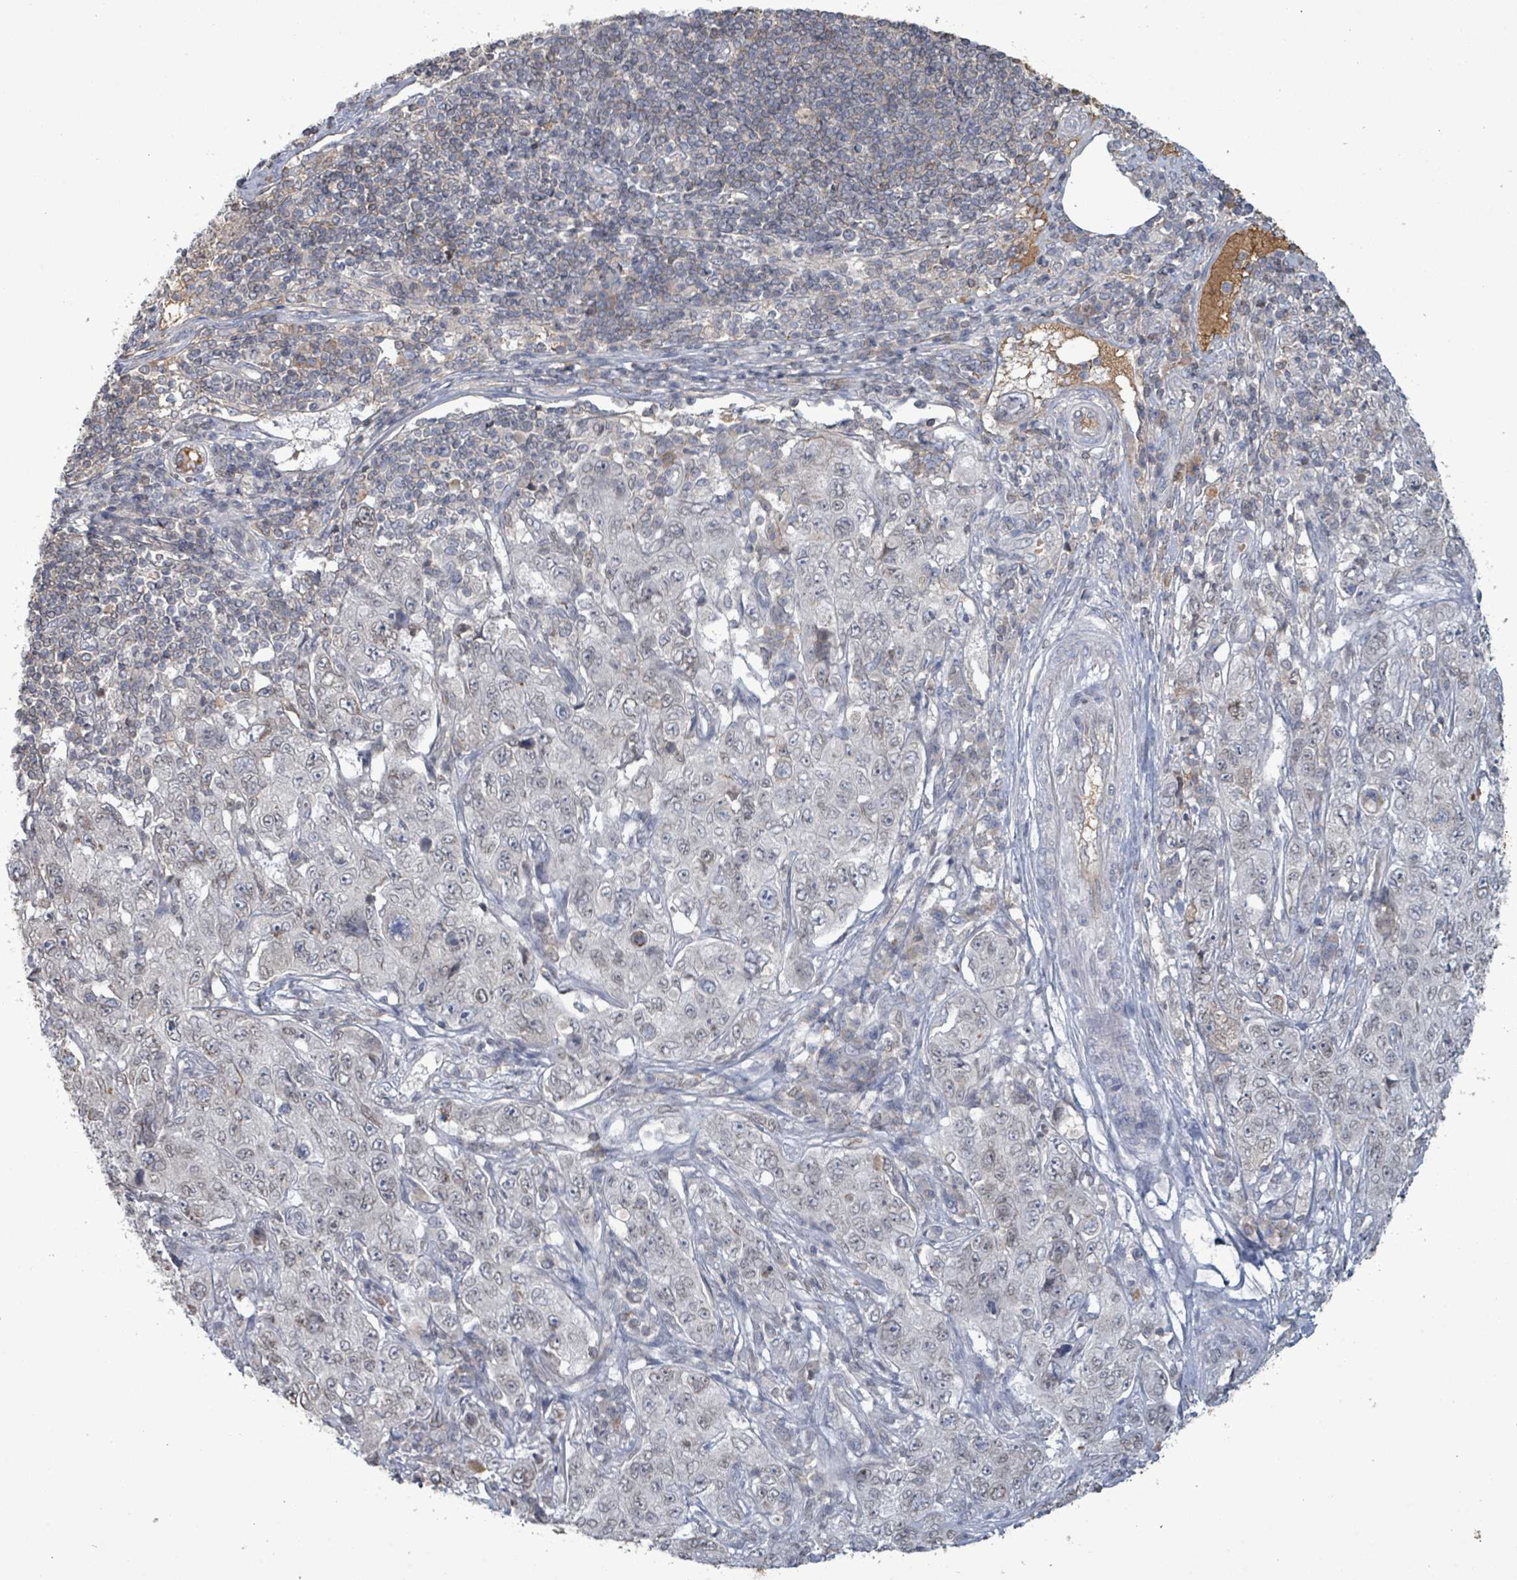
{"staining": {"intensity": "negative", "quantity": "none", "location": "none"}, "tissue": "pancreatic cancer", "cell_type": "Tumor cells", "image_type": "cancer", "snomed": [{"axis": "morphology", "description": "Adenocarcinoma, NOS"}, {"axis": "topography", "description": "Pancreas"}], "caption": "IHC of human adenocarcinoma (pancreatic) displays no staining in tumor cells. Nuclei are stained in blue.", "gene": "GRM8", "patient": {"sex": "male", "age": 68}}